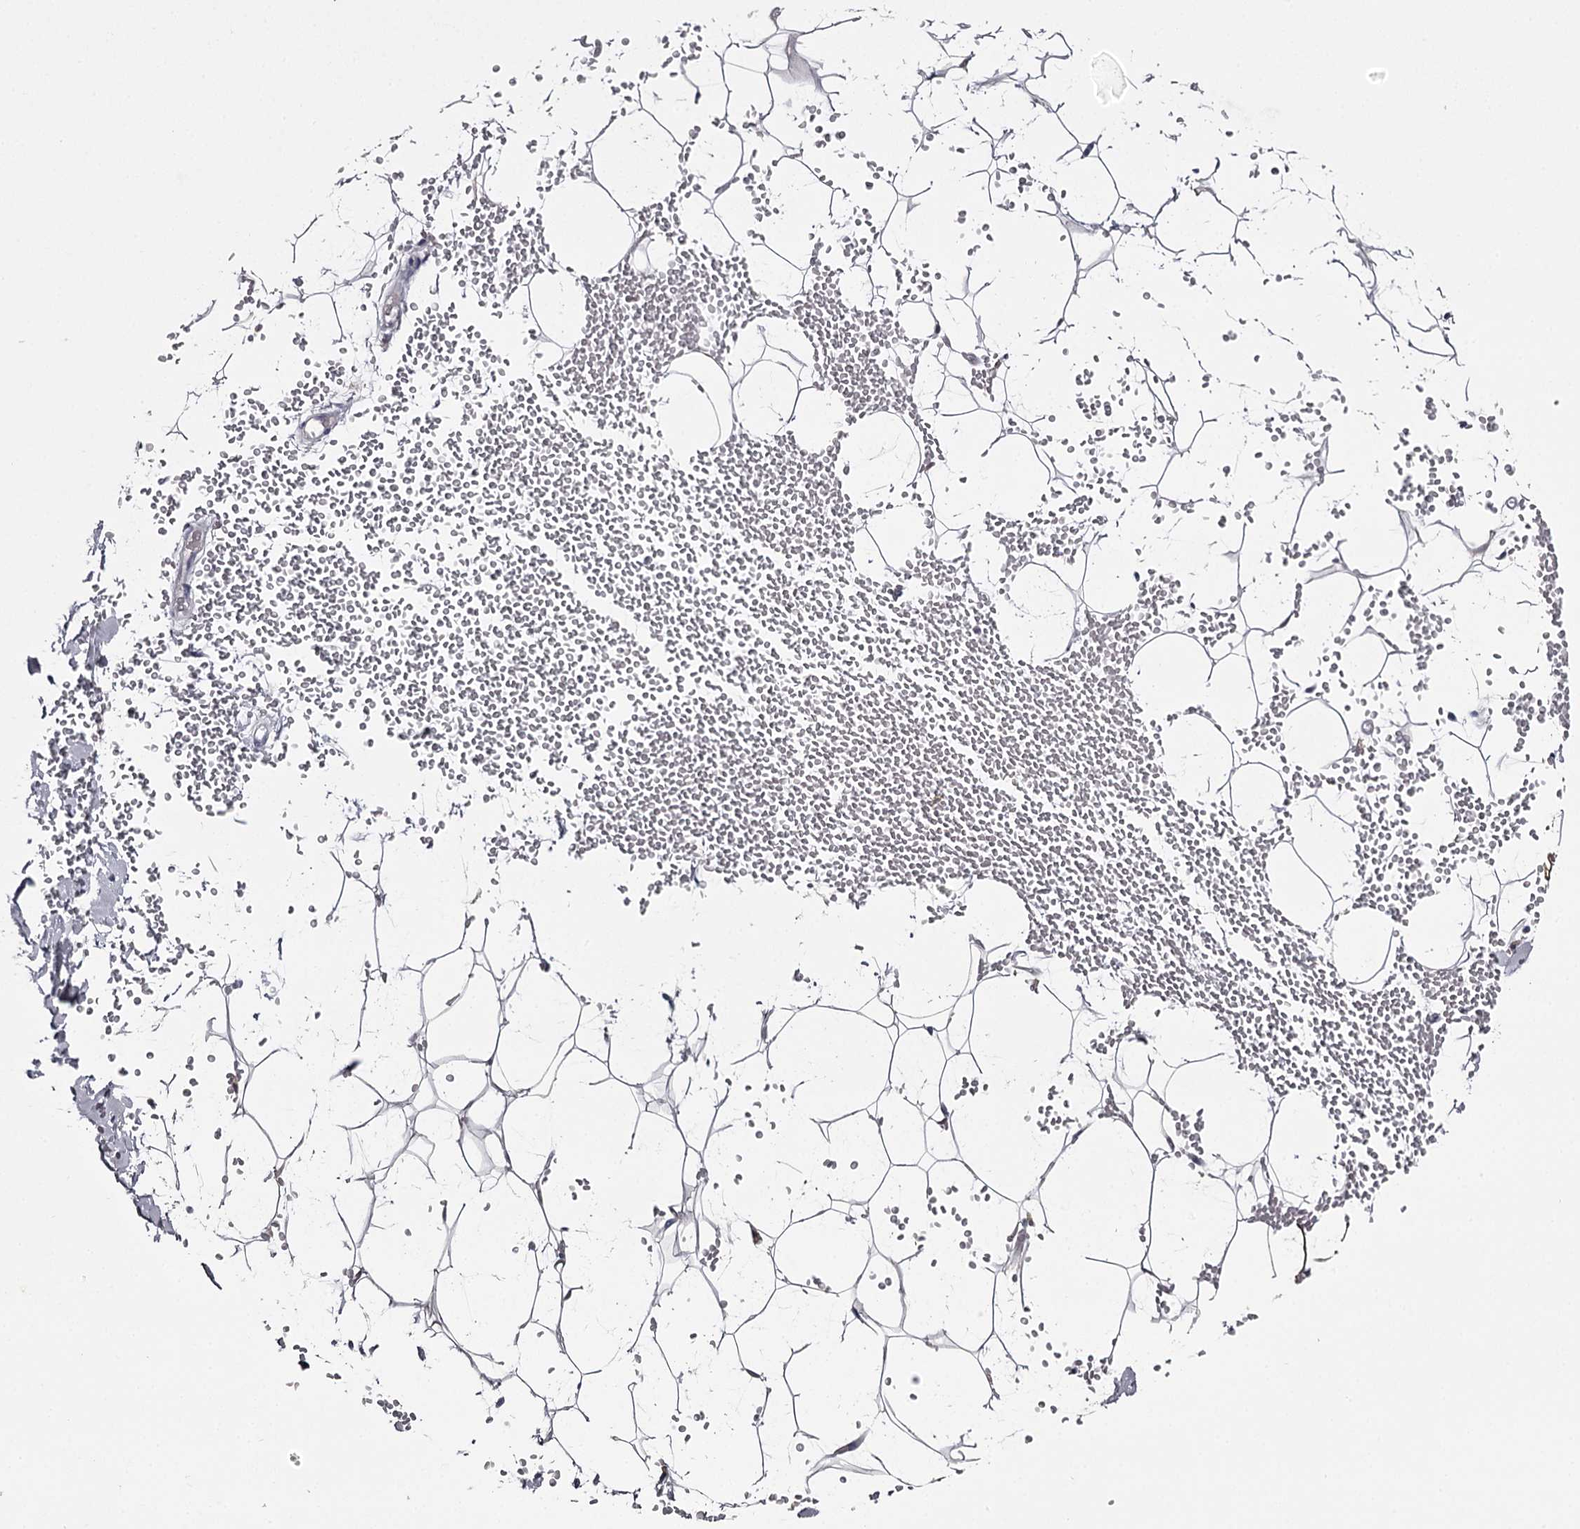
{"staining": {"intensity": "negative", "quantity": "none", "location": "none"}, "tissue": "adipose tissue", "cell_type": "Adipocytes", "image_type": "normal", "snomed": [{"axis": "morphology", "description": "Normal tissue, NOS"}, {"axis": "topography", "description": "Breast"}], "caption": "Immunohistochemistry micrograph of benign adipose tissue: human adipose tissue stained with DAB (3,3'-diaminobenzidine) exhibits no significant protein positivity in adipocytes.", "gene": "FDXACB1", "patient": {"sex": "female", "age": 23}}